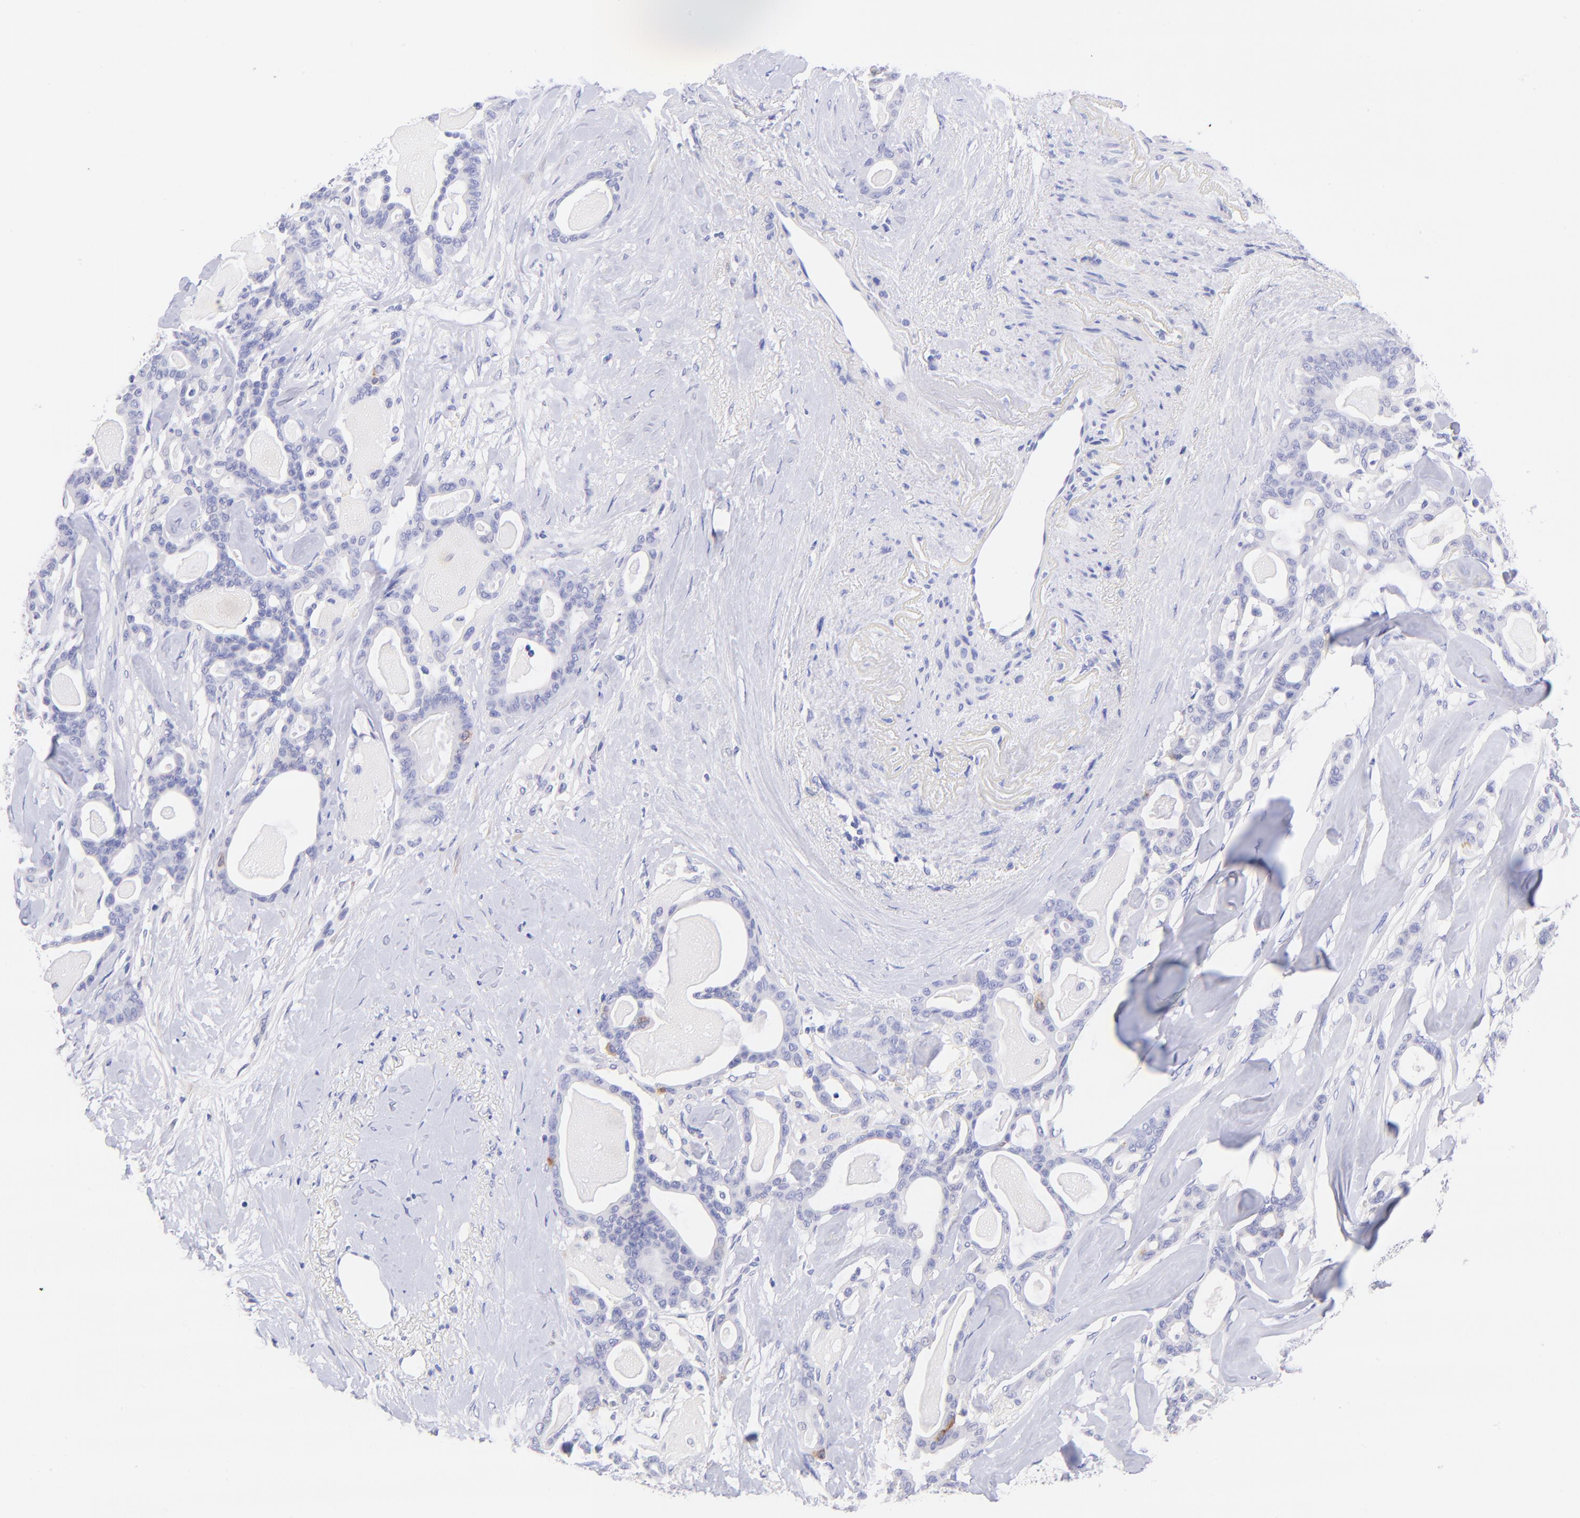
{"staining": {"intensity": "moderate", "quantity": "<25%", "location": "cytoplasmic/membranous"}, "tissue": "pancreatic cancer", "cell_type": "Tumor cells", "image_type": "cancer", "snomed": [{"axis": "morphology", "description": "Adenocarcinoma, NOS"}, {"axis": "topography", "description": "Pancreas"}], "caption": "This micrograph displays pancreatic cancer stained with immunohistochemistry (IHC) to label a protein in brown. The cytoplasmic/membranous of tumor cells show moderate positivity for the protein. Nuclei are counter-stained blue.", "gene": "RAB3B", "patient": {"sex": "male", "age": 63}}